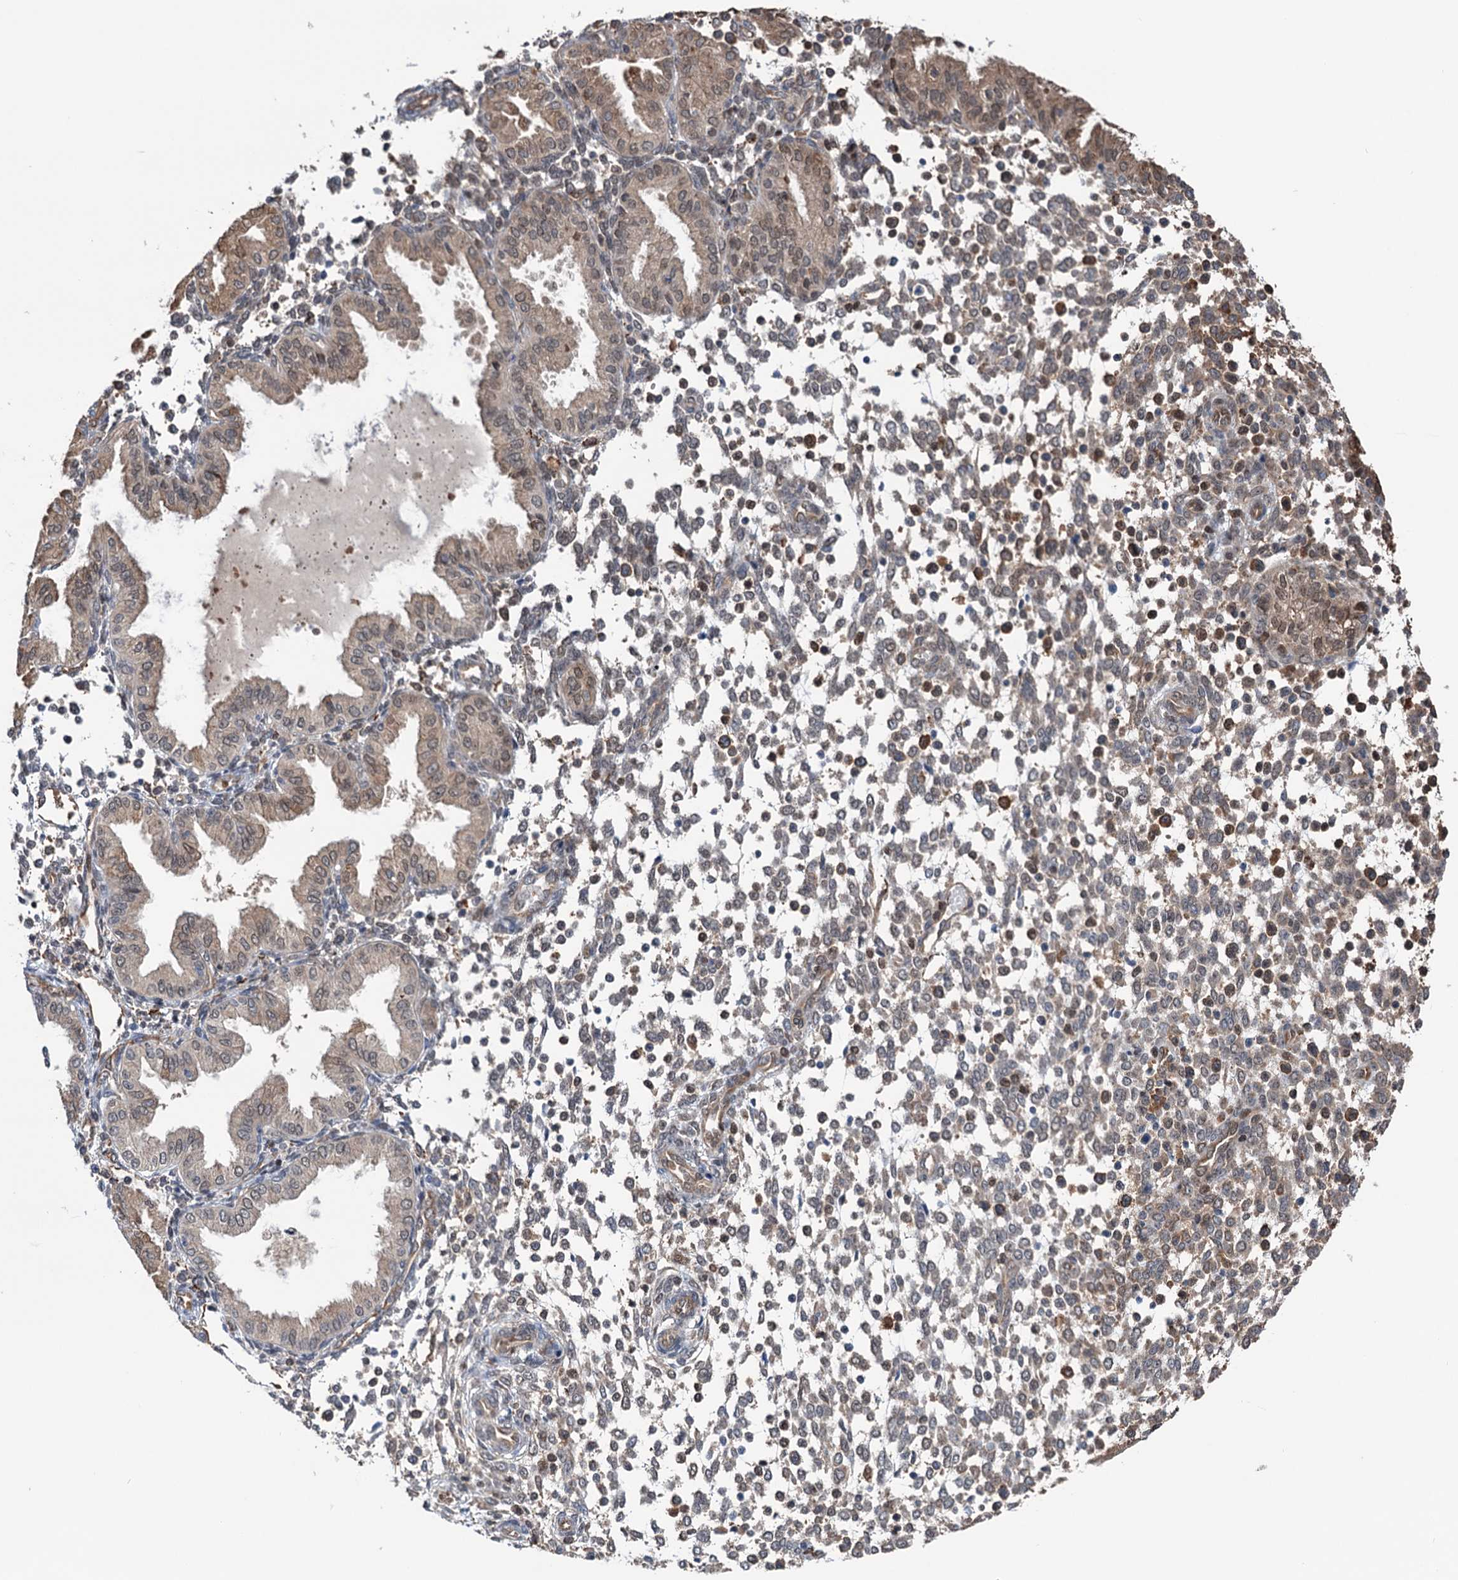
{"staining": {"intensity": "weak", "quantity": "25%-75%", "location": "cytoplasmic/membranous"}, "tissue": "endometrium", "cell_type": "Cells in endometrial stroma", "image_type": "normal", "snomed": [{"axis": "morphology", "description": "Normal tissue, NOS"}, {"axis": "topography", "description": "Endometrium"}], "caption": "IHC histopathology image of benign endometrium: human endometrium stained using immunohistochemistry (IHC) exhibits low levels of weak protein expression localized specifically in the cytoplasmic/membranous of cells in endometrial stroma, appearing as a cytoplasmic/membranous brown color.", "gene": "NCAPD2", "patient": {"sex": "female", "age": 53}}